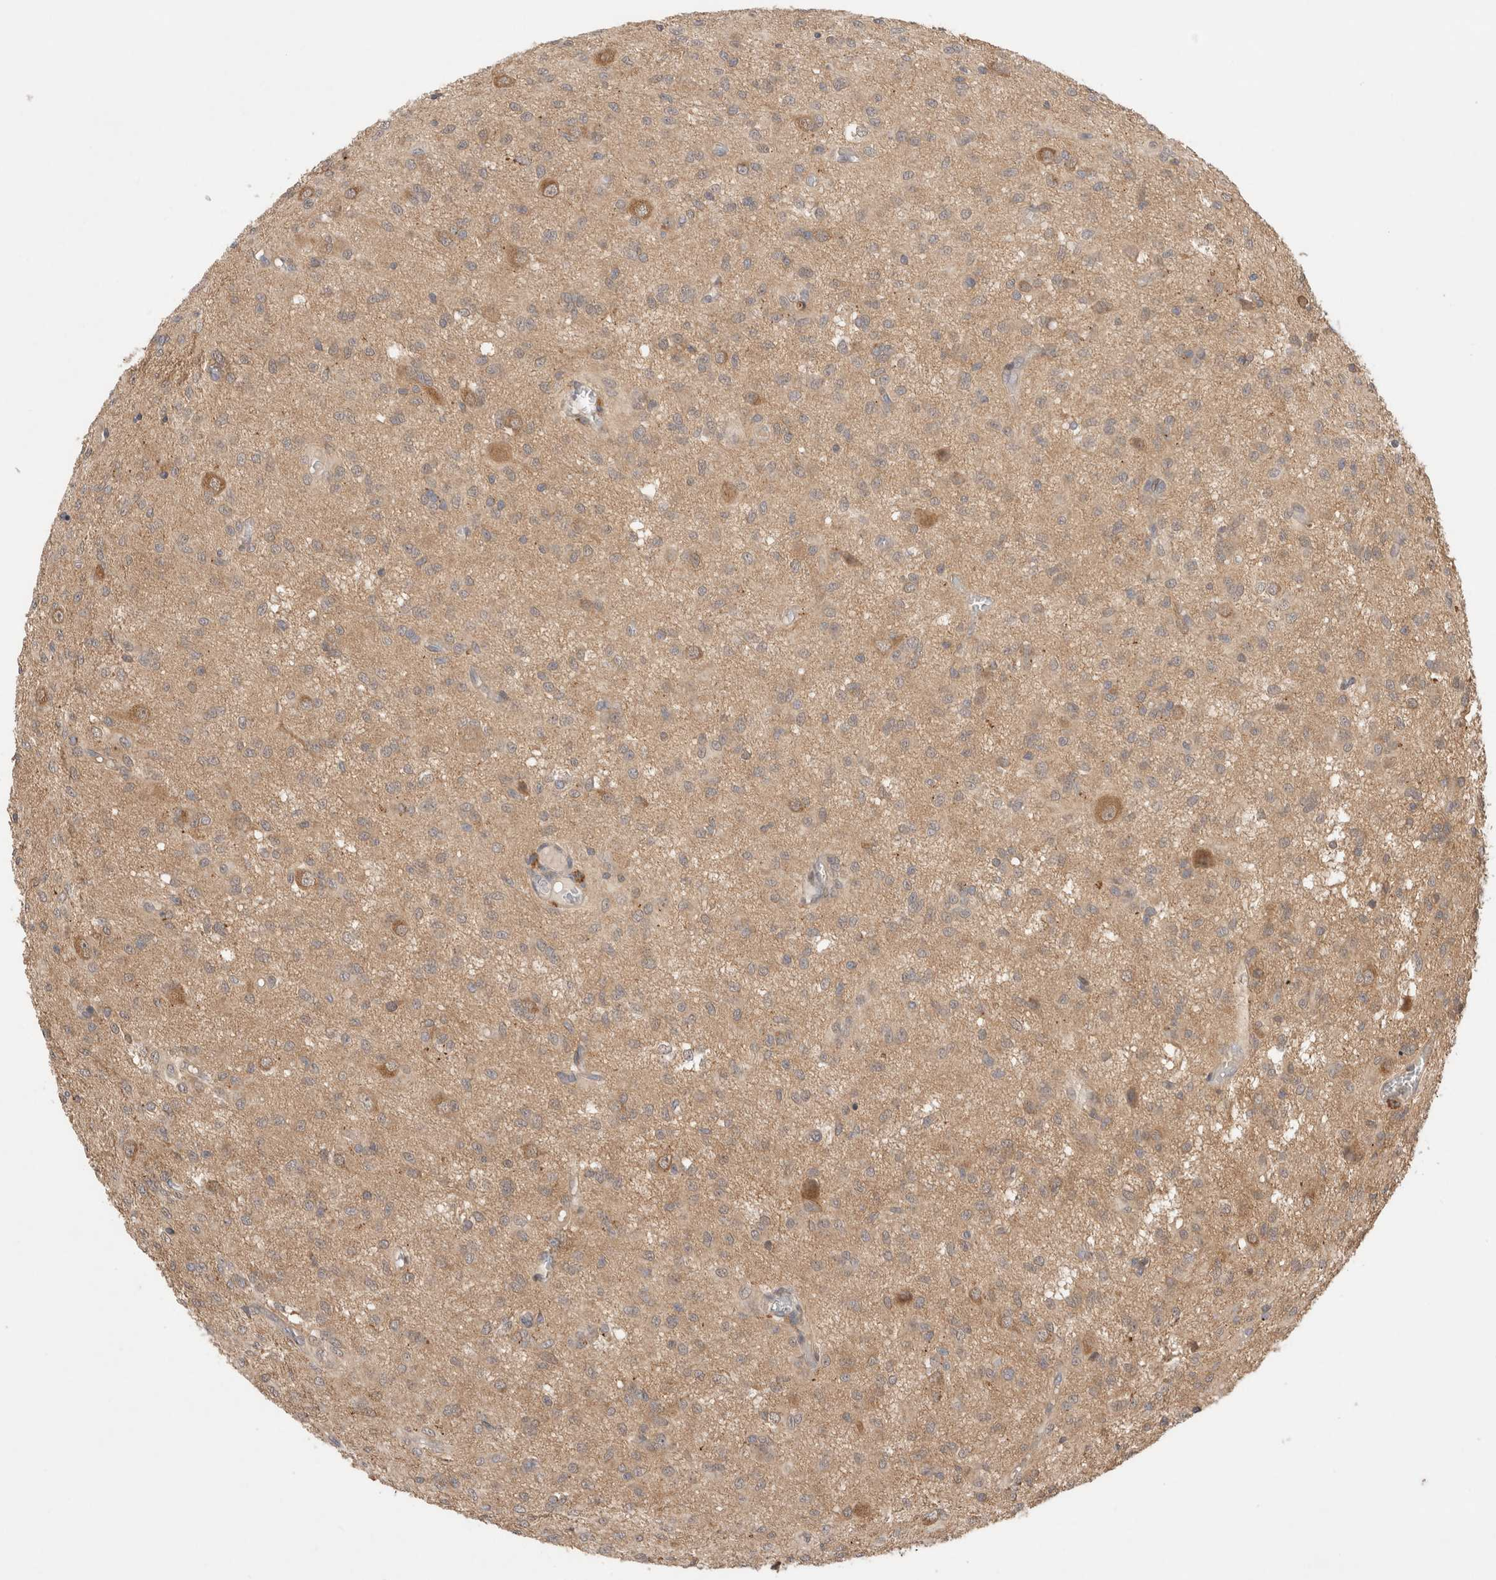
{"staining": {"intensity": "weak", "quantity": ">75%", "location": "cytoplasmic/membranous"}, "tissue": "glioma", "cell_type": "Tumor cells", "image_type": "cancer", "snomed": [{"axis": "morphology", "description": "Glioma, malignant, High grade"}, {"axis": "topography", "description": "Brain"}], "caption": "Human glioma stained for a protein (brown) demonstrates weak cytoplasmic/membranous positive expression in about >75% of tumor cells.", "gene": "VPS28", "patient": {"sex": "female", "age": 59}}